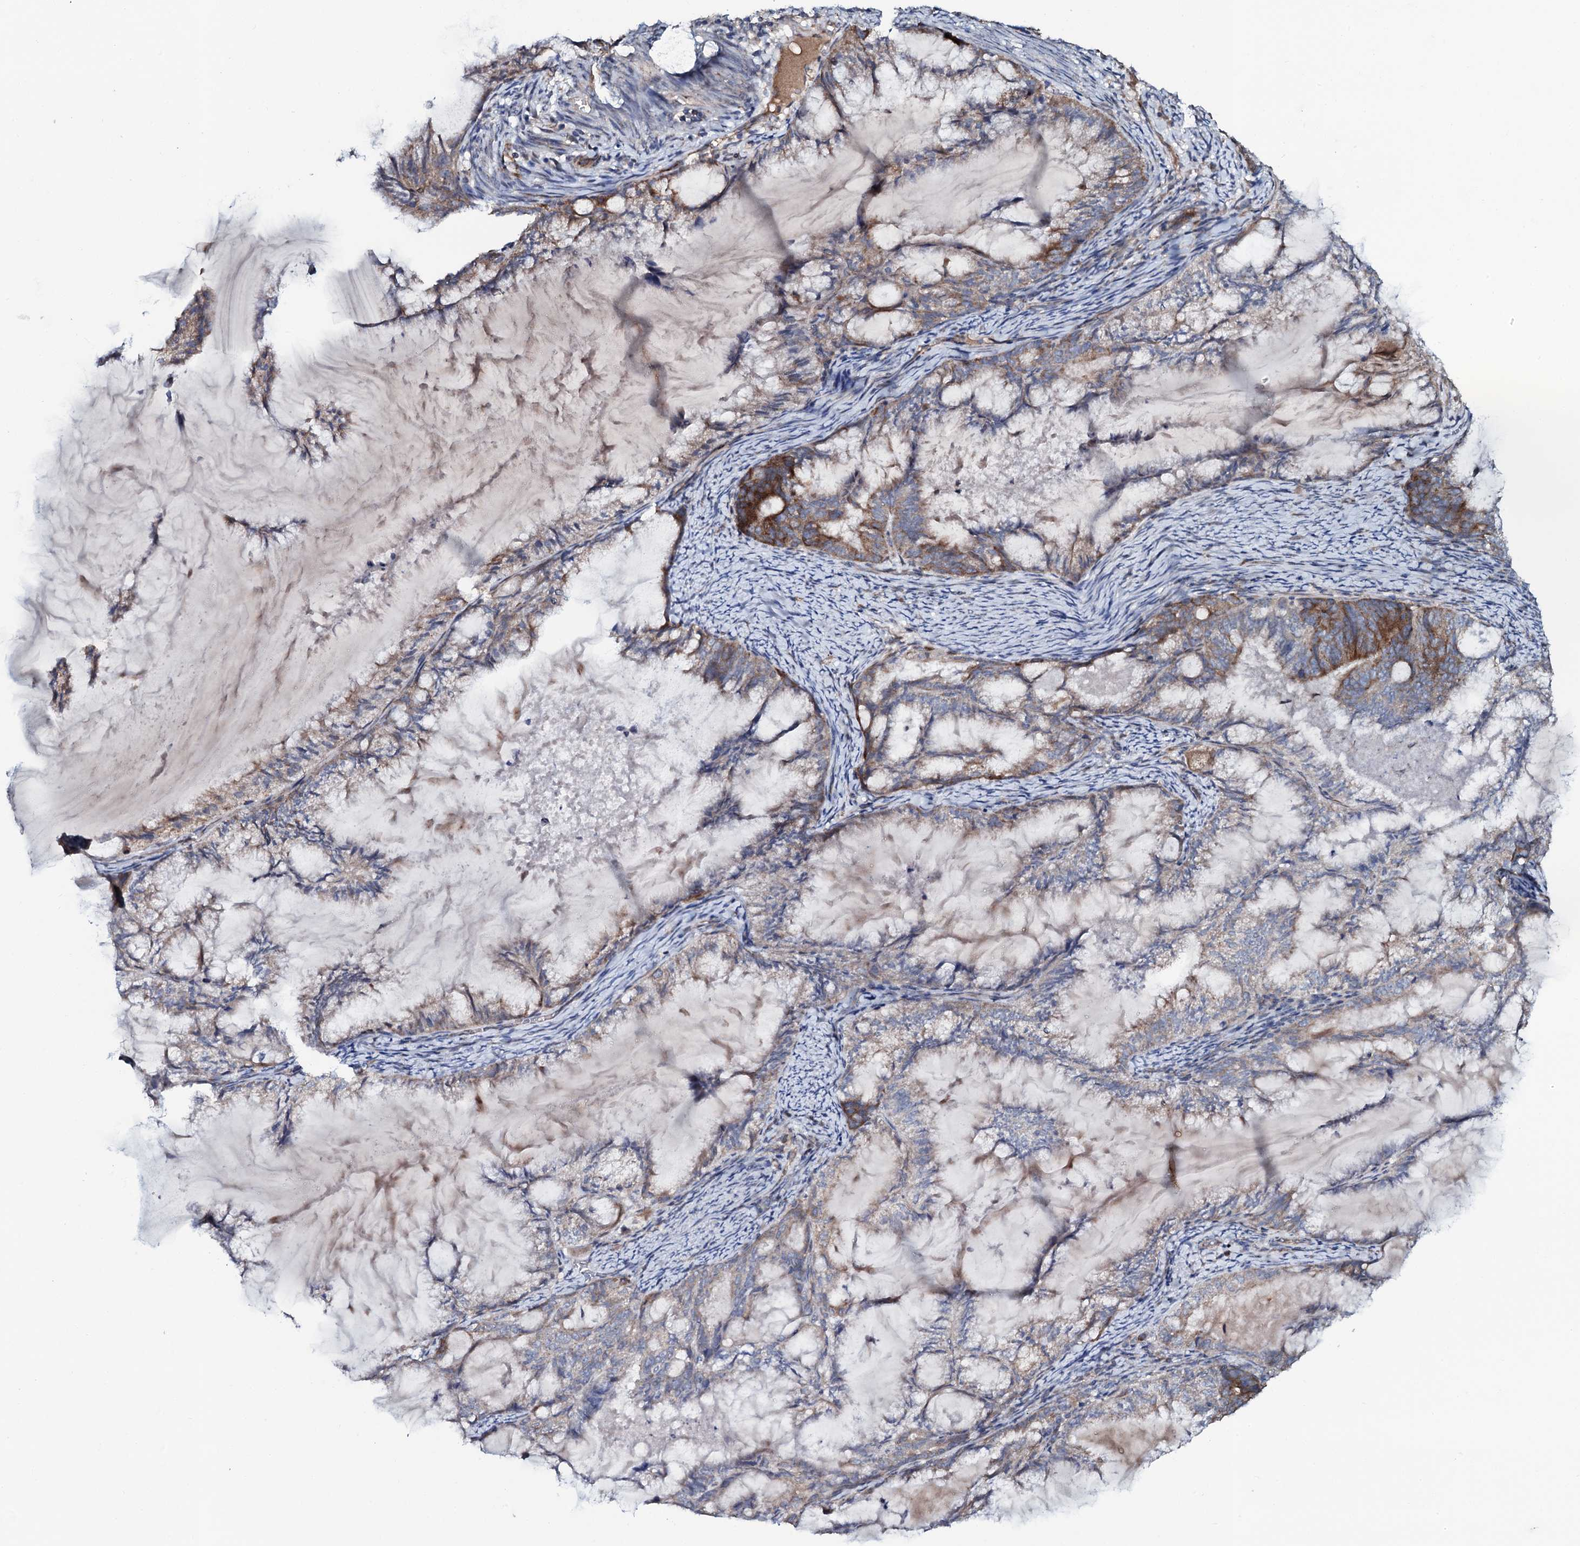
{"staining": {"intensity": "moderate", "quantity": "<25%", "location": "cytoplasmic/membranous"}, "tissue": "endometrial cancer", "cell_type": "Tumor cells", "image_type": "cancer", "snomed": [{"axis": "morphology", "description": "Adenocarcinoma, NOS"}, {"axis": "topography", "description": "Endometrium"}], "caption": "Immunohistochemistry (IHC) staining of adenocarcinoma (endometrial), which displays low levels of moderate cytoplasmic/membranous expression in about <25% of tumor cells indicating moderate cytoplasmic/membranous protein positivity. The staining was performed using DAB (brown) for protein detection and nuclei were counterstained in hematoxylin (blue).", "gene": "PPP1R3D", "patient": {"sex": "female", "age": 86}}